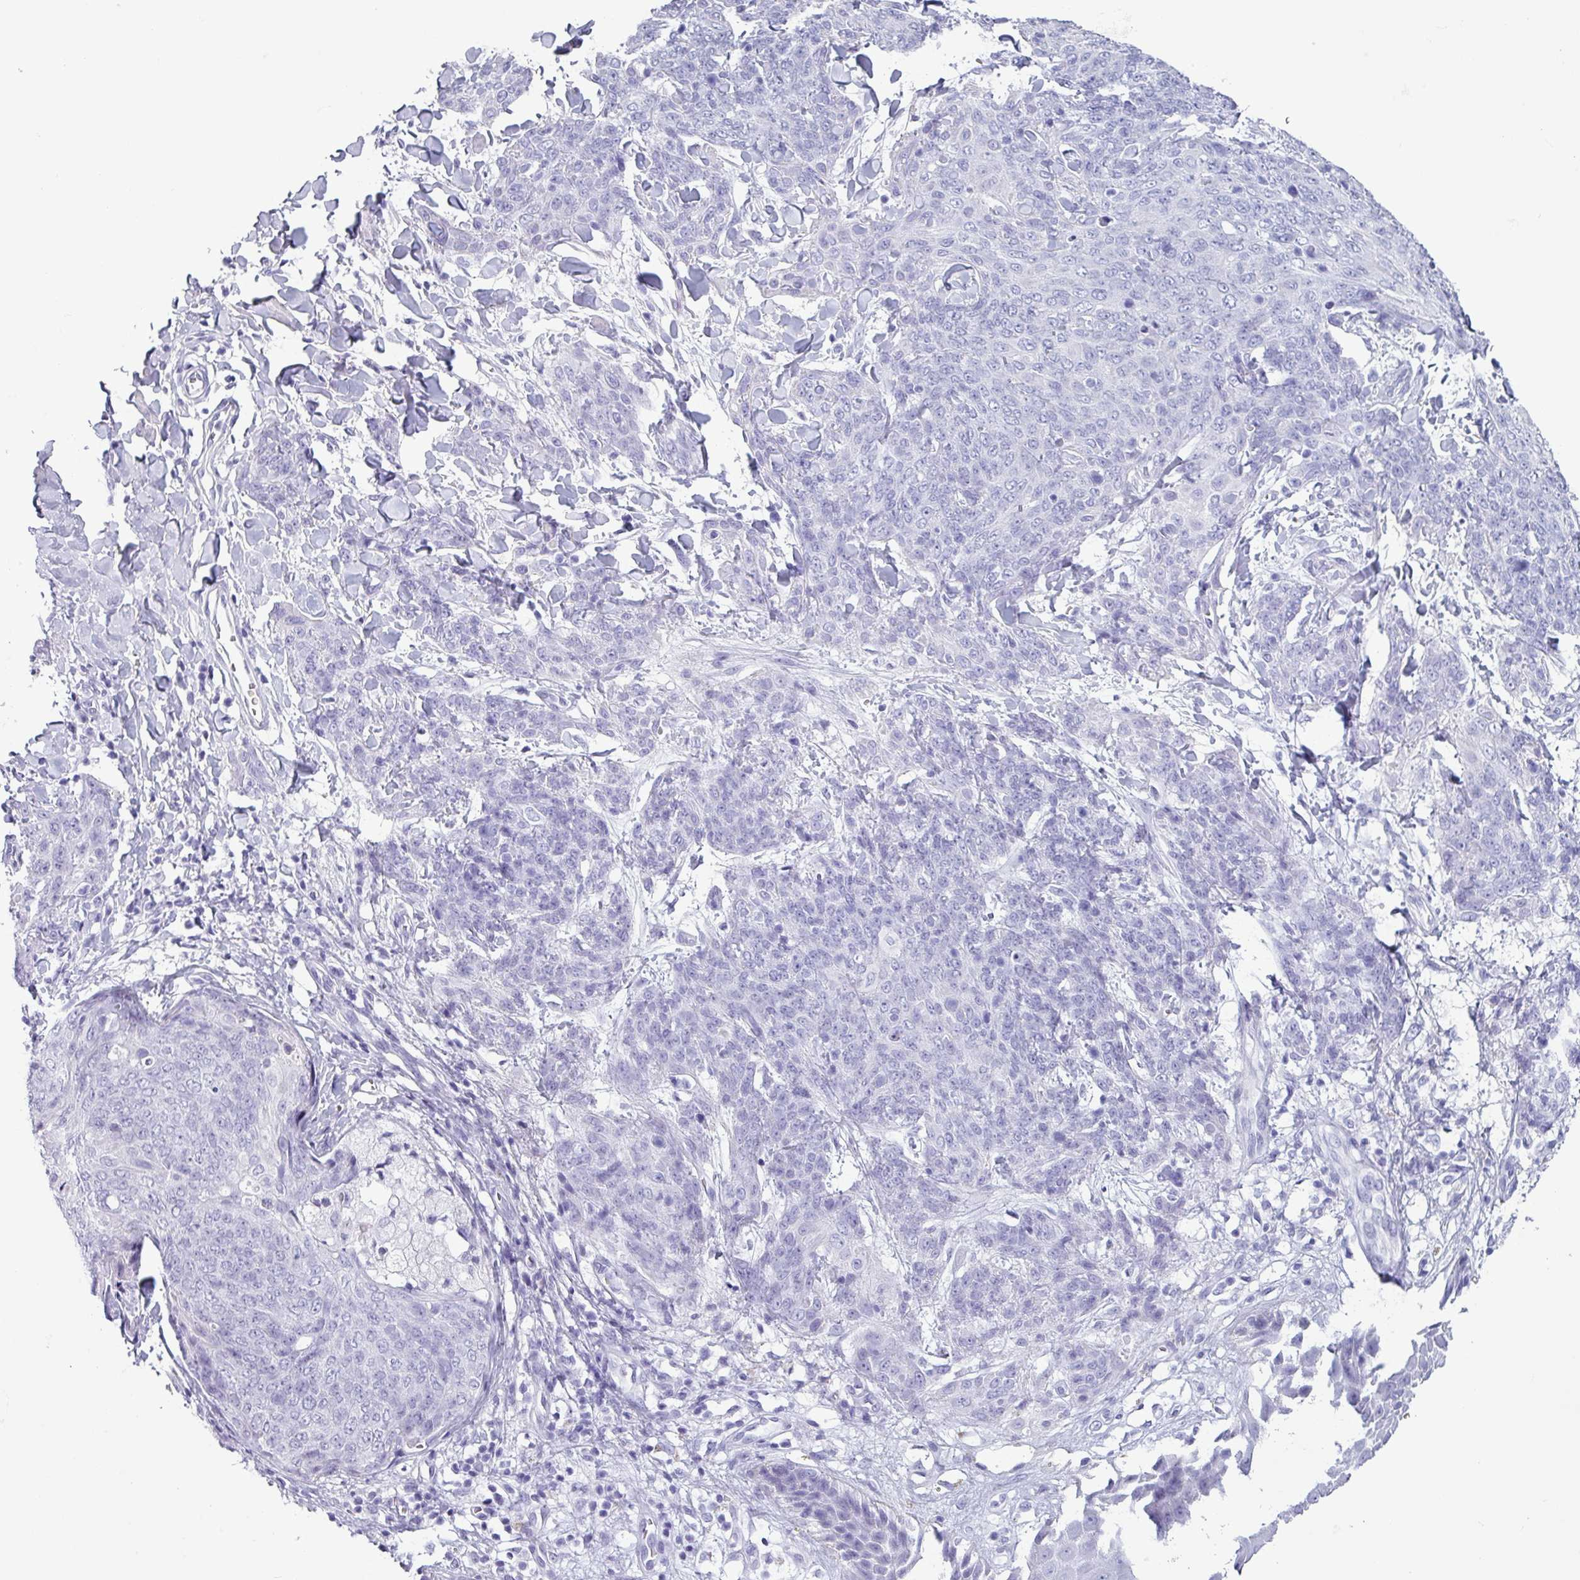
{"staining": {"intensity": "negative", "quantity": "none", "location": "none"}, "tissue": "skin cancer", "cell_type": "Tumor cells", "image_type": "cancer", "snomed": [{"axis": "morphology", "description": "Squamous cell carcinoma, NOS"}, {"axis": "topography", "description": "Skin"}, {"axis": "topography", "description": "Vulva"}], "caption": "Immunohistochemical staining of human skin cancer (squamous cell carcinoma) demonstrates no significant expression in tumor cells.", "gene": "CRYBB2", "patient": {"sex": "female", "age": 85}}